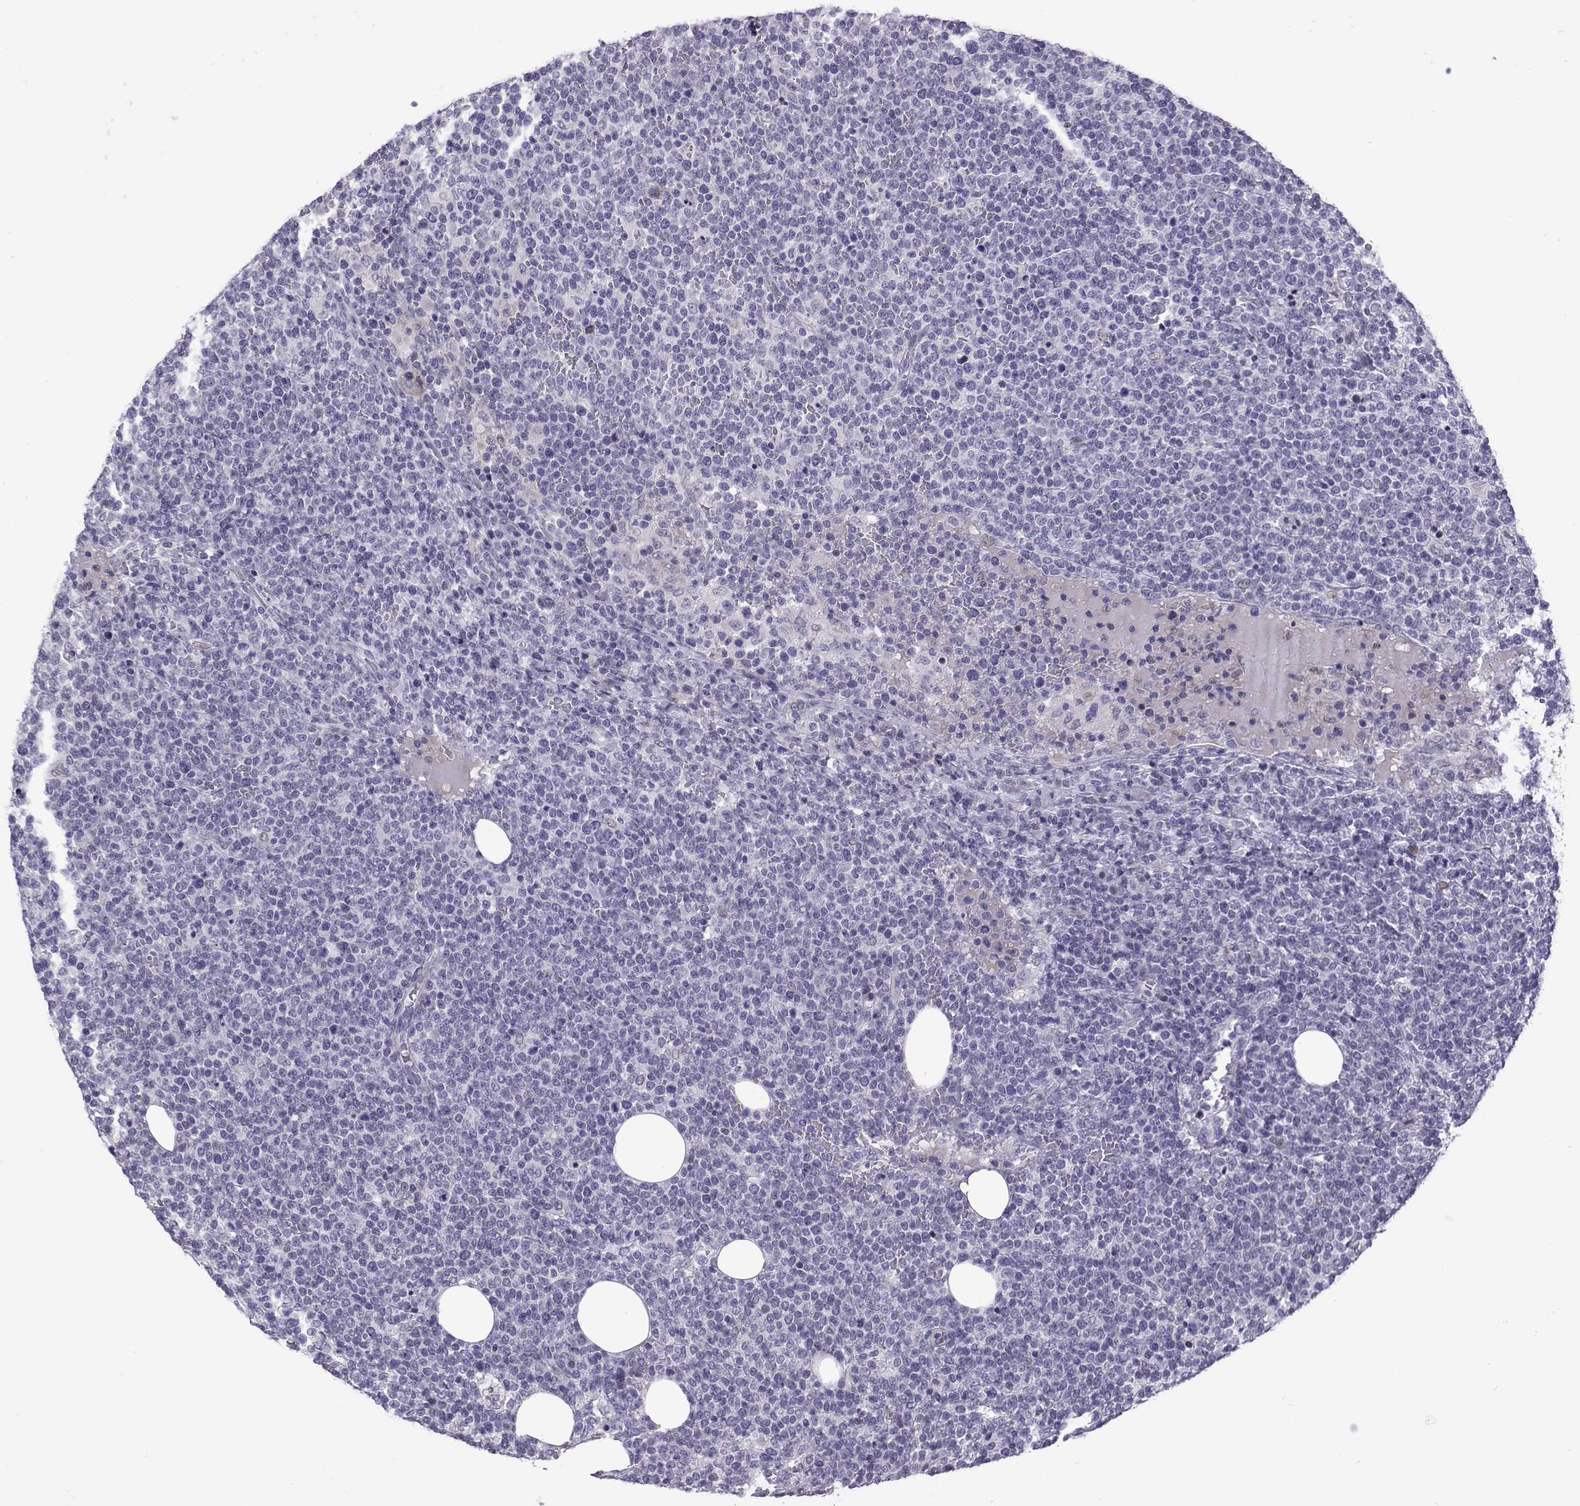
{"staining": {"intensity": "negative", "quantity": "none", "location": "none"}, "tissue": "lymphoma", "cell_type": "Tumor cells", "image_type": "cancer", "snomed": [{"axis": "morphology", "description": "Malignant lymphoma, non-Hodgkin's type, High grade"}, {"axis": "topography", "description": "Lymph node"}], "caption": "DAB immunohistochemical staining of human lymphoma displays no significant expression in tumor cells.", "gene": "CFAP70", "patient": {"sex": "male", "age": 61}}